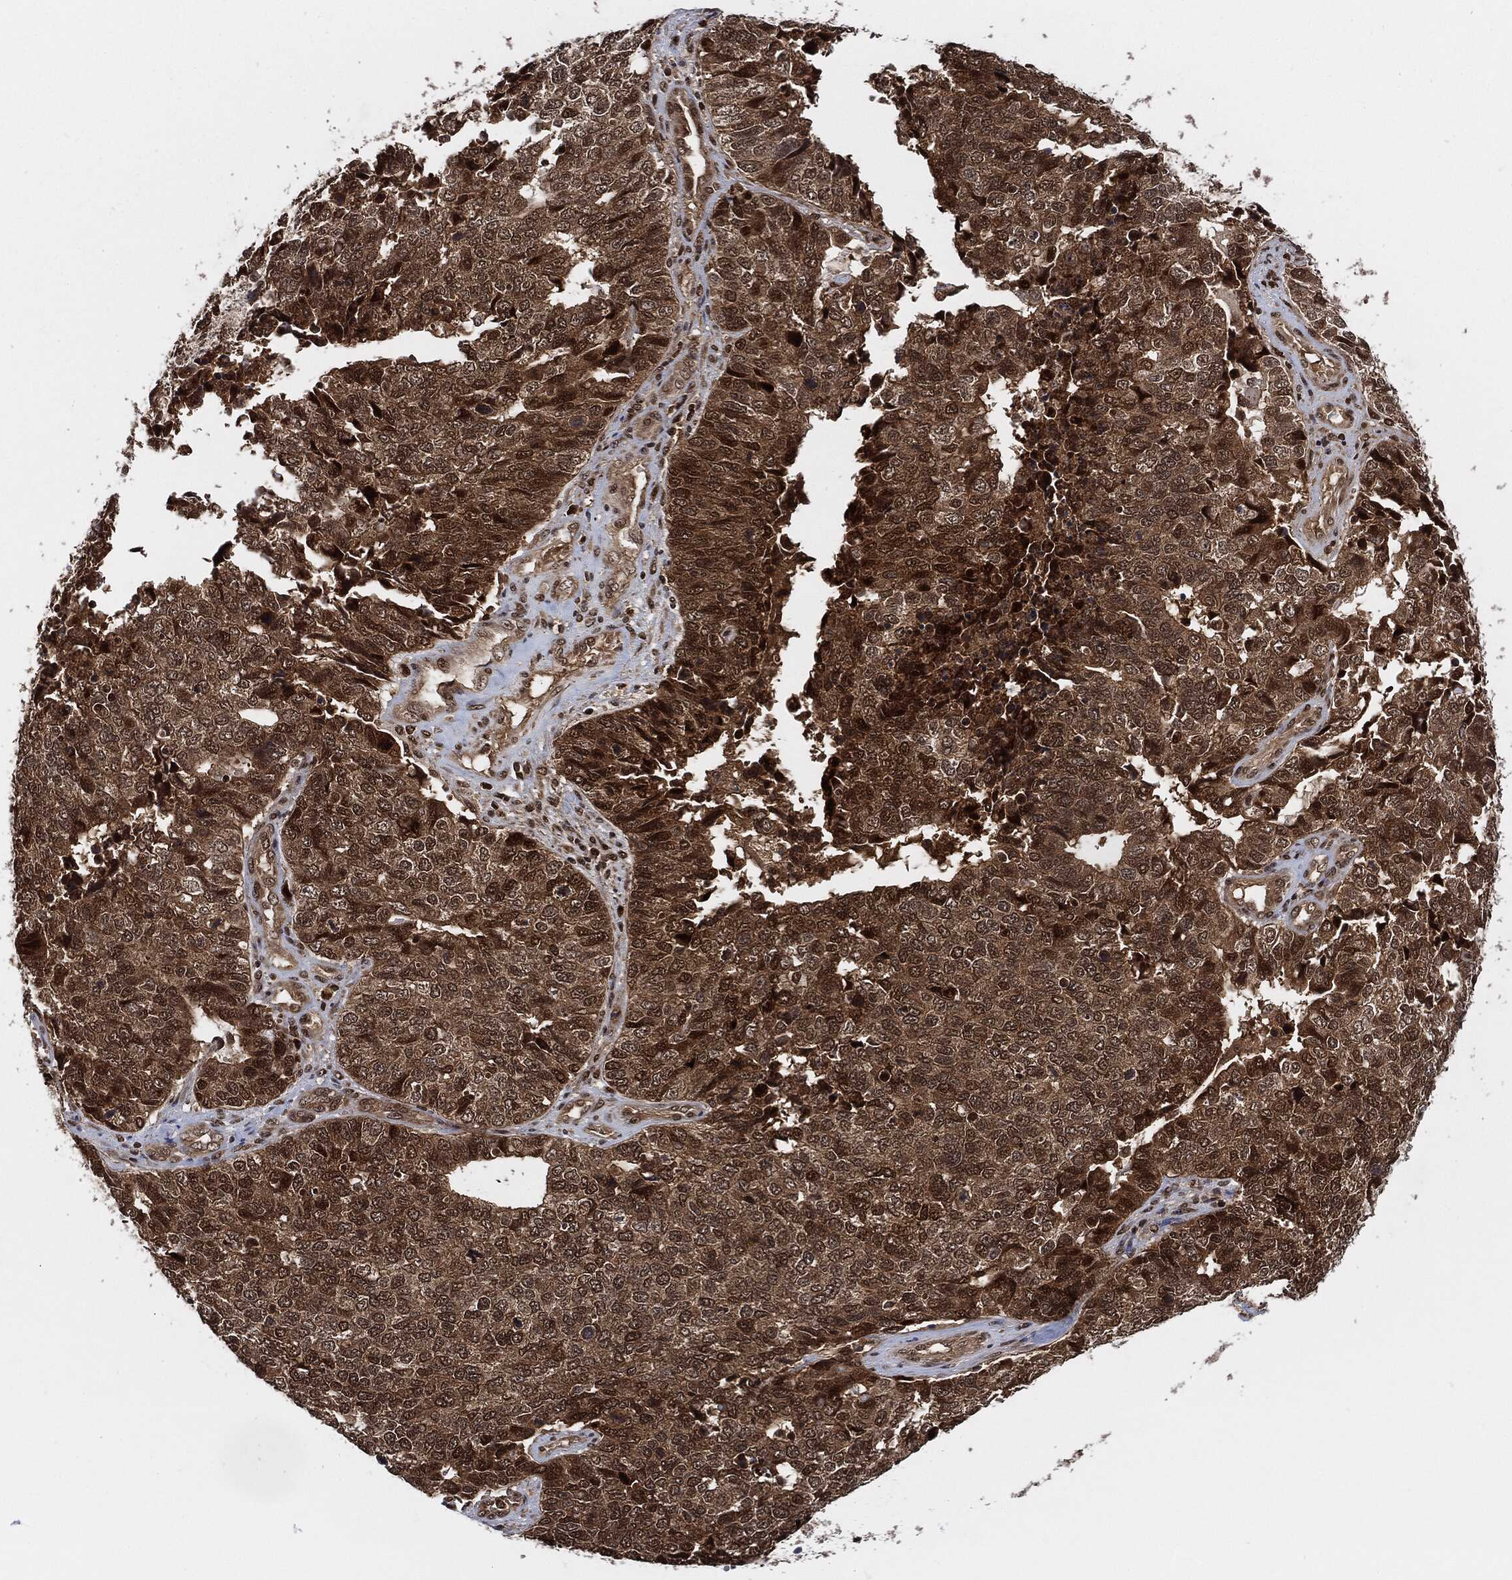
{"staining": {"intensity": "moderate", "quantity": ">75%", "location": "cytoplasmic/membranous,nuclear"}, "tissue": "cervical cancer", "cell_type": "Tumor cells", "image_type": "cancer", "snomed": [{"axis": "morphology", "description": "Squamous cell carcinoma, NOS"}, {"axis": "topography", "description": "Cervix"}], "caption": "About >75% of tumor cells in human cervical cancer (squamous cell carcinoma) show moderate cytoplasmic/membranous and nuclear protein expression as visualized by brown immunohistochemical staining.", "gene": "CUTA", "patient": {"sex": "female", "age": 63}}